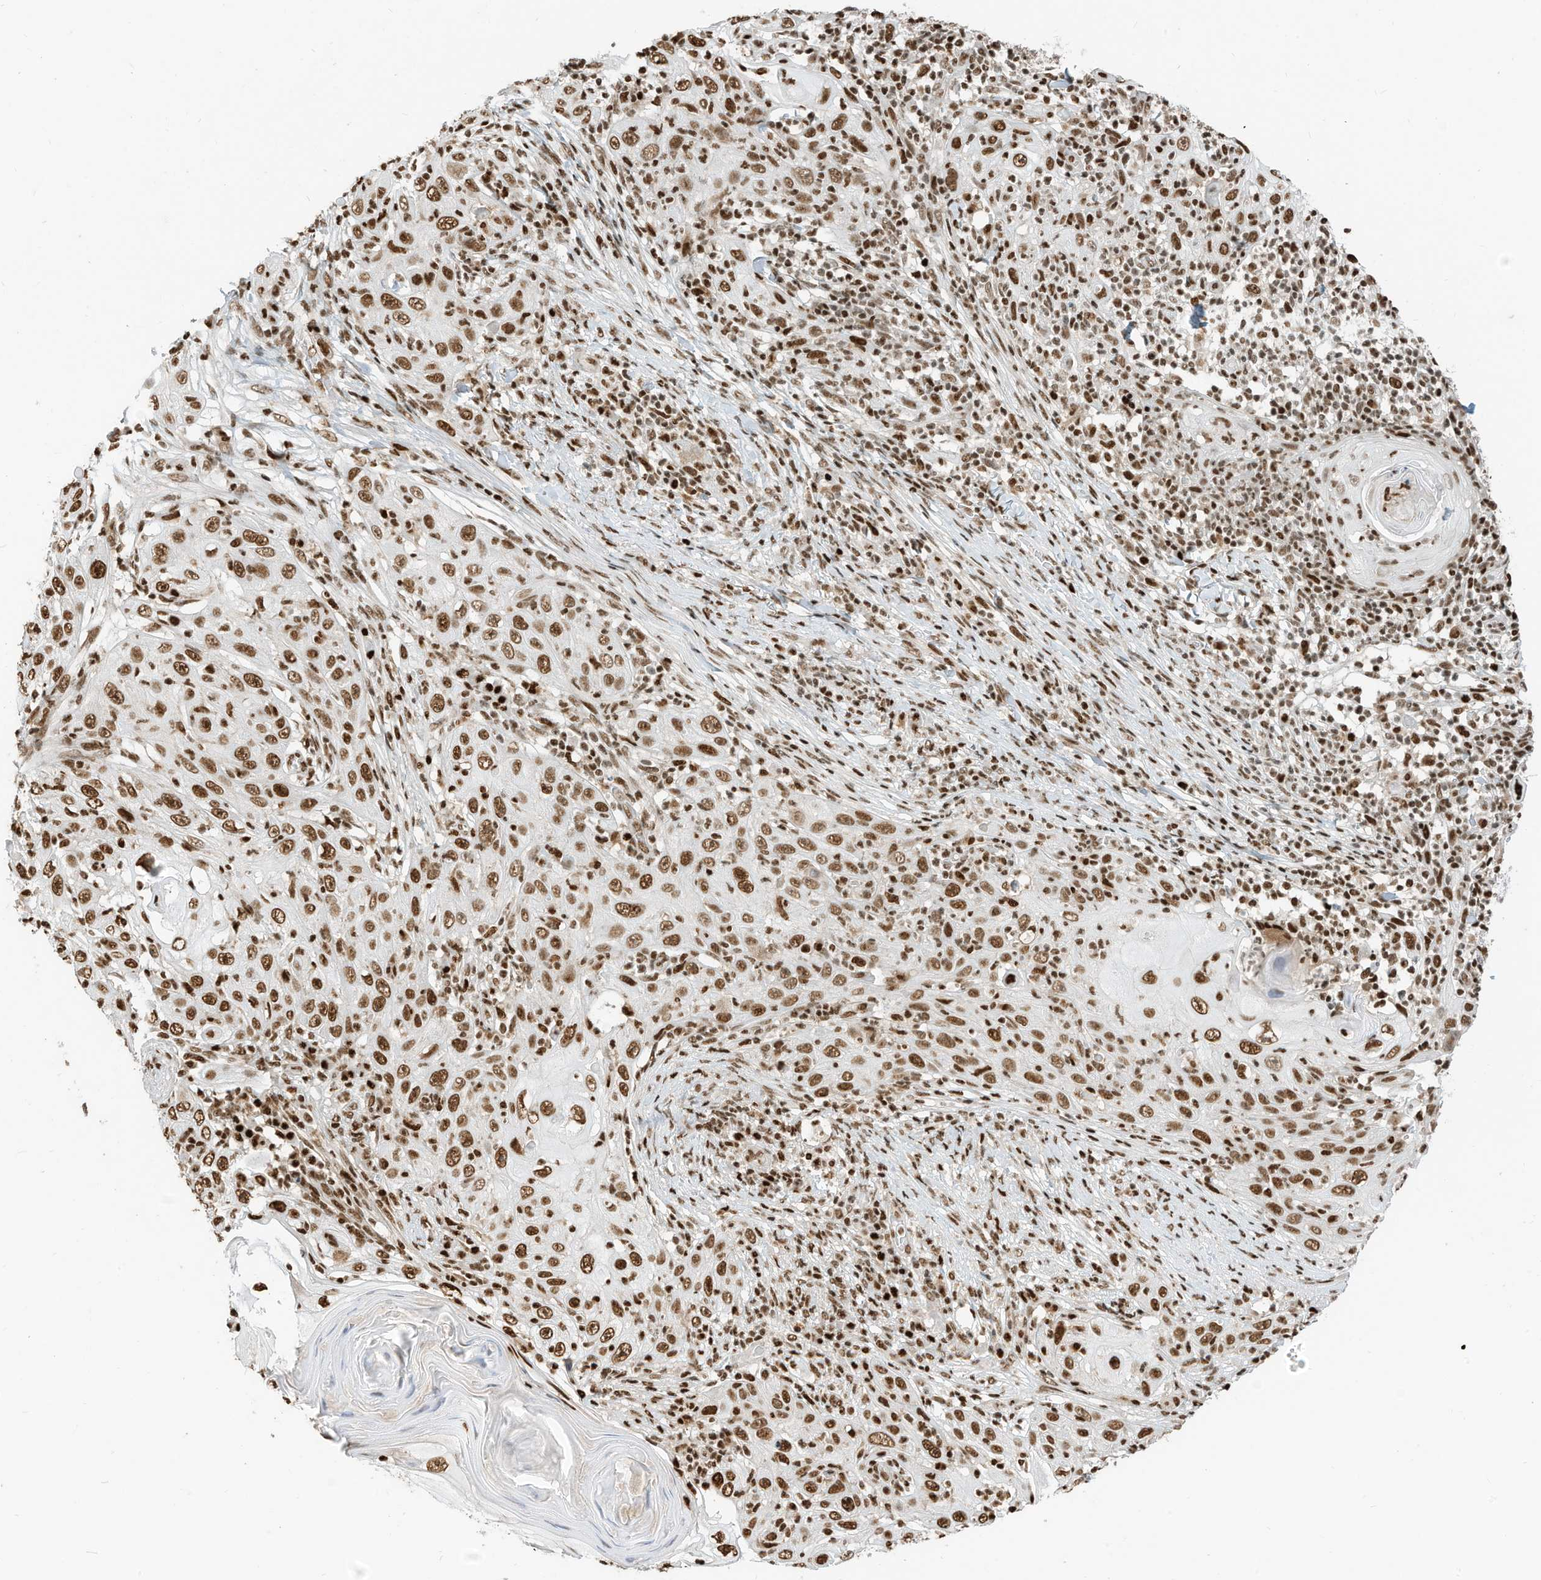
{"staining": {"intensity": "moderate", "quantity": ">75%", "location": "nuclear"}, "tissue": "skin cancer", "cell_type": "Tumor cells", "image_type": "cancer", "snomed": [{"axis": "morphology", "description": "Squamous cell carcinoma, NOS"}, {"axis": "topography", "description": "Skin"}], "caption": "Moderate nuclear staining is identified in approximately >75% of tumor cells in skin cancer (squamous cell carcinoma). (brown staining indicates protein expression, while blue staining denotes nuclei).", "gene": "SAMD15", "patient": {"sex": "female", "age": 88}}